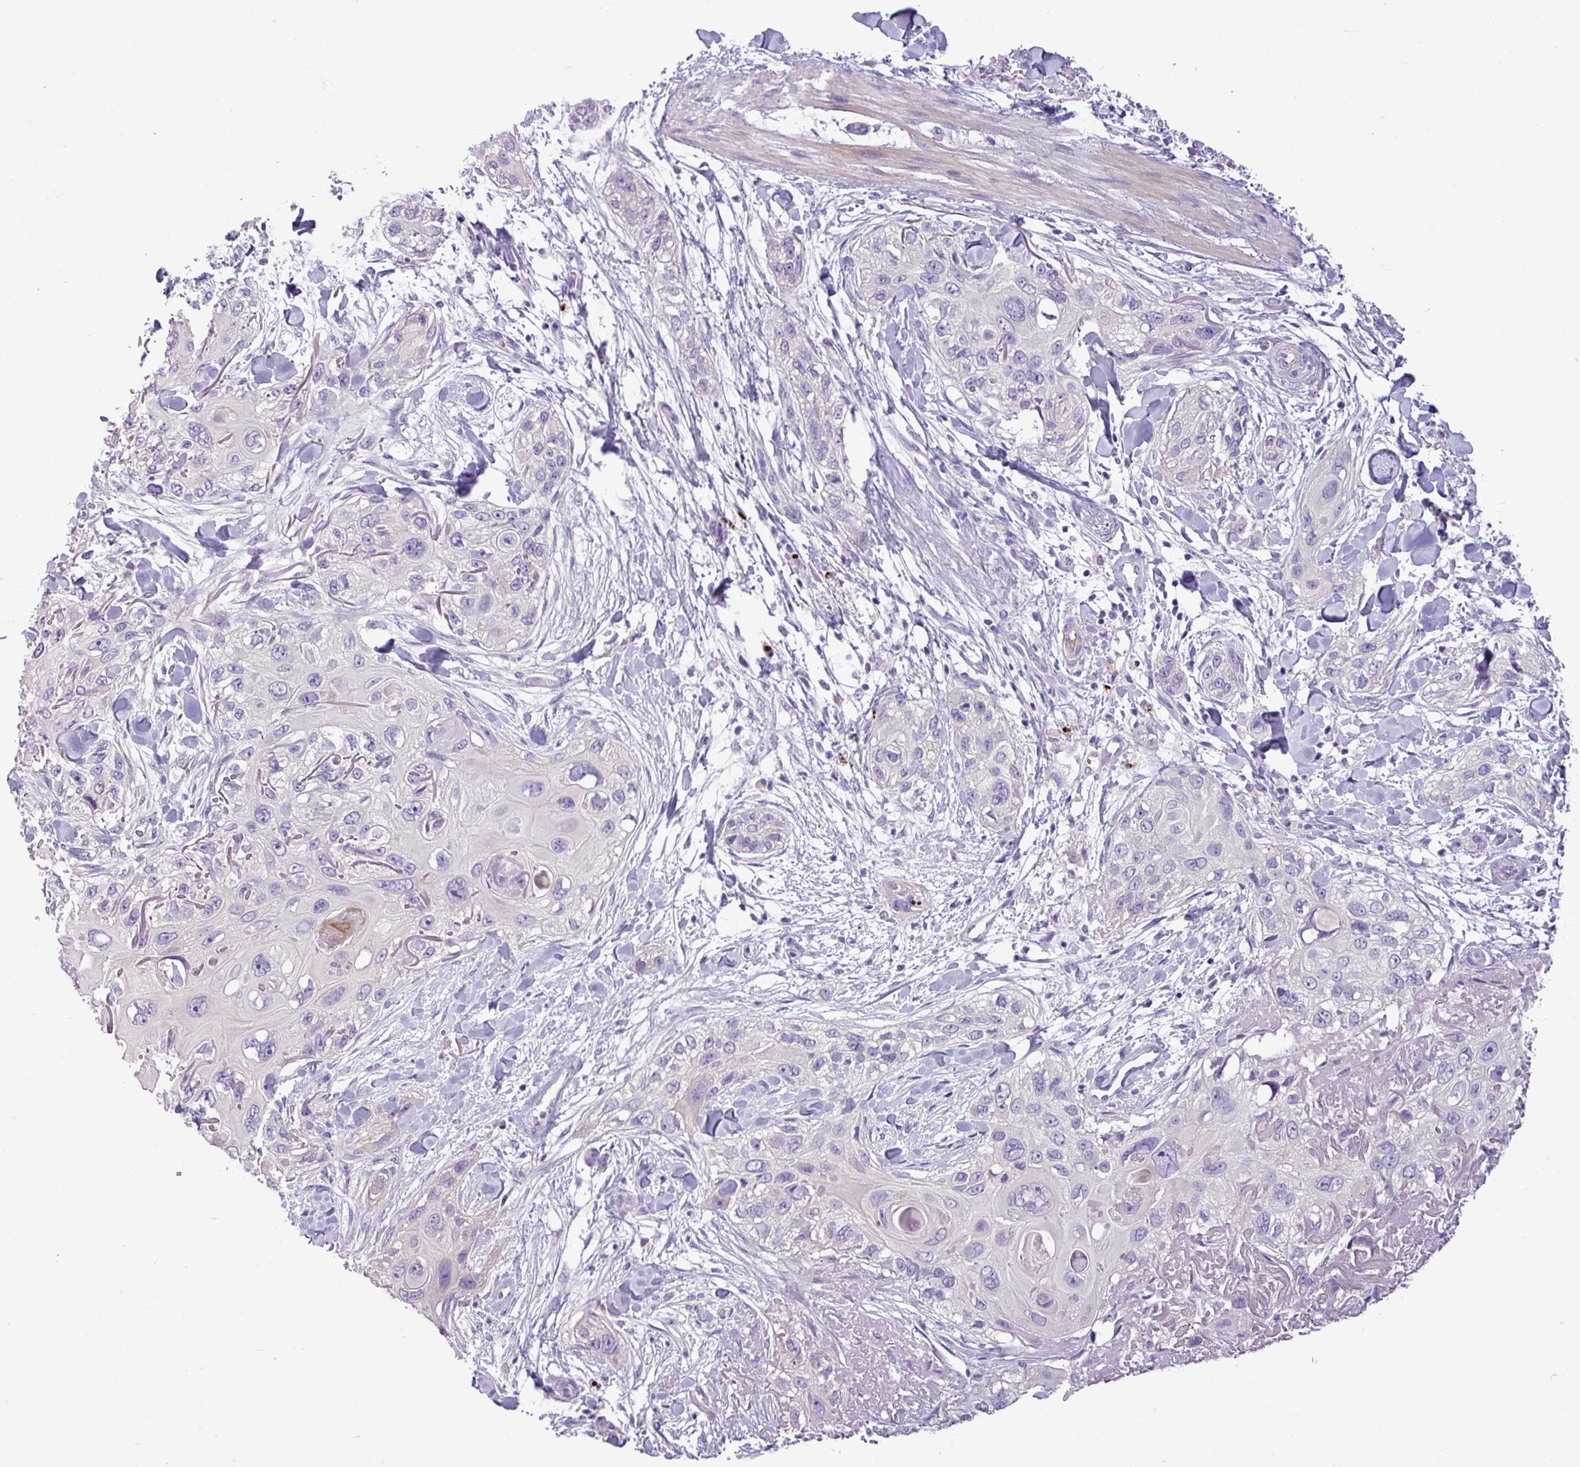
{"staining": {"intensity": "negative", "quantity": "none", "location": "none"}, "tissue": "skin cancer", "cell_type": "Tumor cells", "image_type": "cancer", "snomed": [{"axis": "morphology", "description": "Normal tissue, NOS"}, {"axis": "morphology", "description": "Squamous cell carcinoma, NOS"}, {"axis": "topography", "description": "Skin"}], "caption": "The immunohistochemistry (IHC) histopathology image has no significant expression in tumor cells of skin cancer tissue.", "gene": "IL17A", "patient": {"sex": "male", "age": 72}}